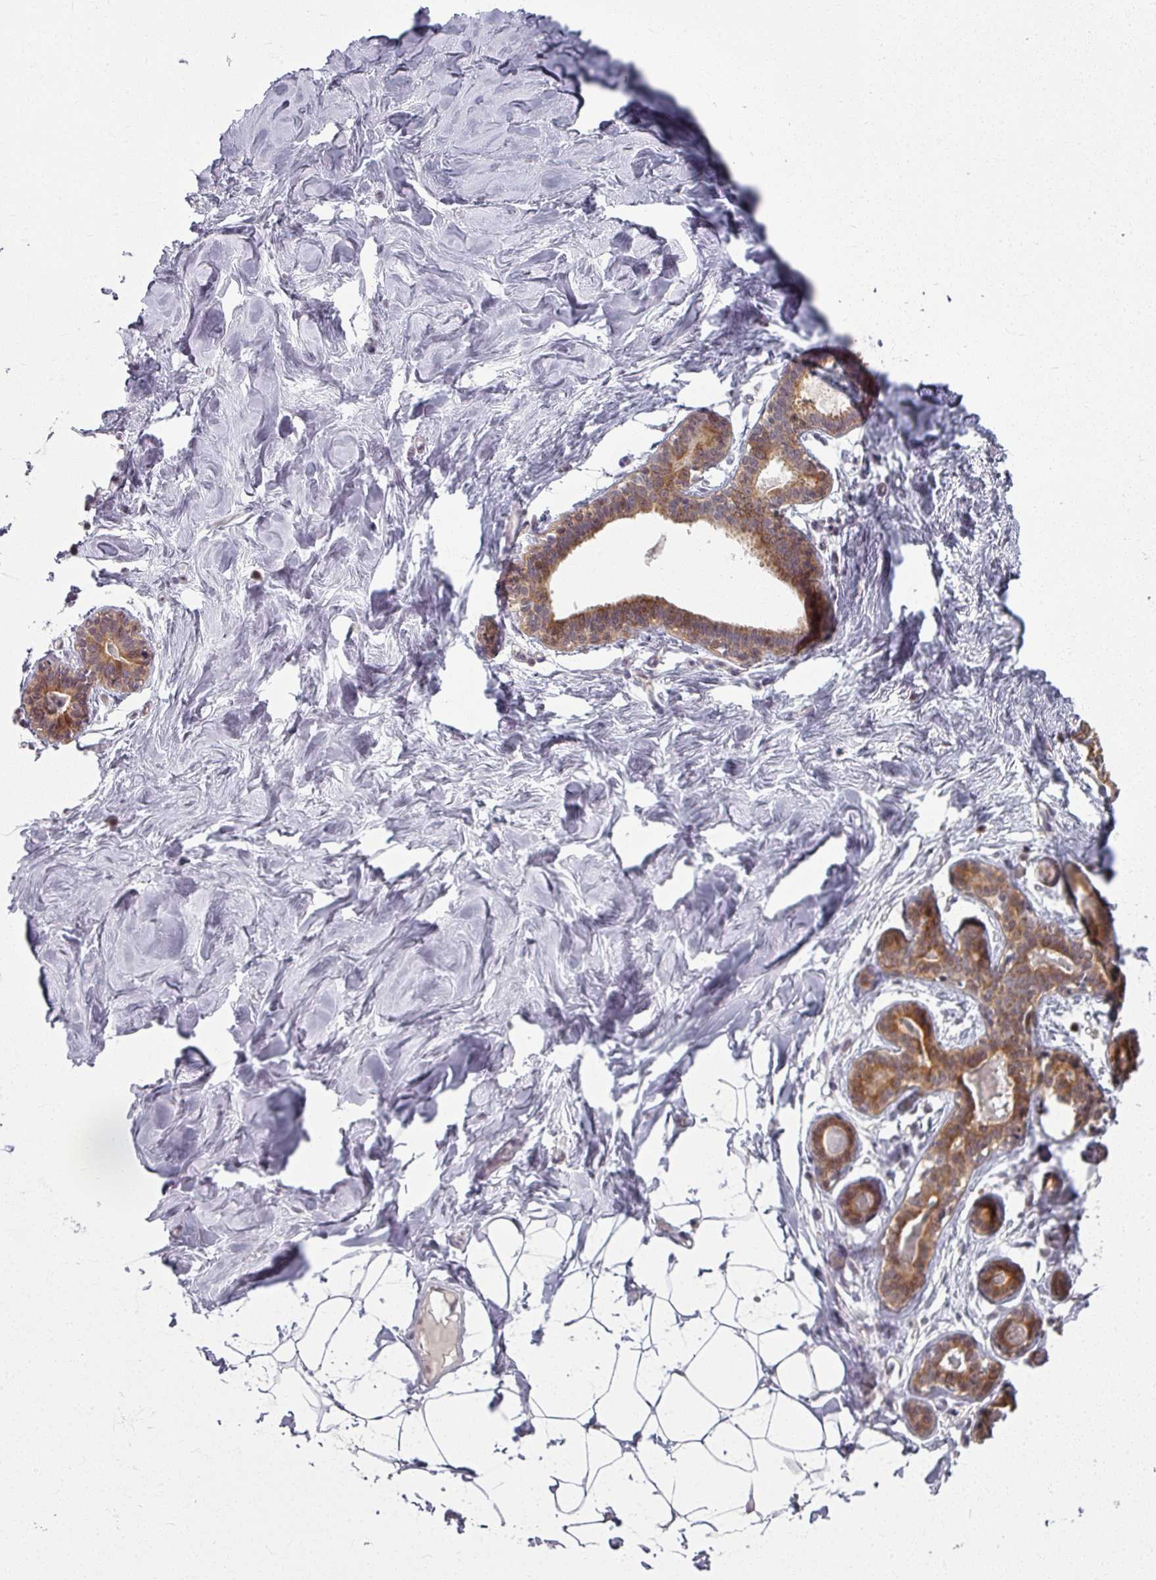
{"staining": {"intensity": "negative", "quantity": "none", "location": "none"}, "tissue": "breast", "cell_type": "Adipocytes", "image_type": "normal", "snomed": [{"axis": "morphology", "description": "Normal tissue, NOS"}, {"axis": "topography", "description": "Breast"}], "caption": "This is an immunohistochemistry histopathology image of unremarkable human breast. There is no staining in adipocytes.", "gene": "KLC3", "patient": {"sex": "female", "age": 23}}